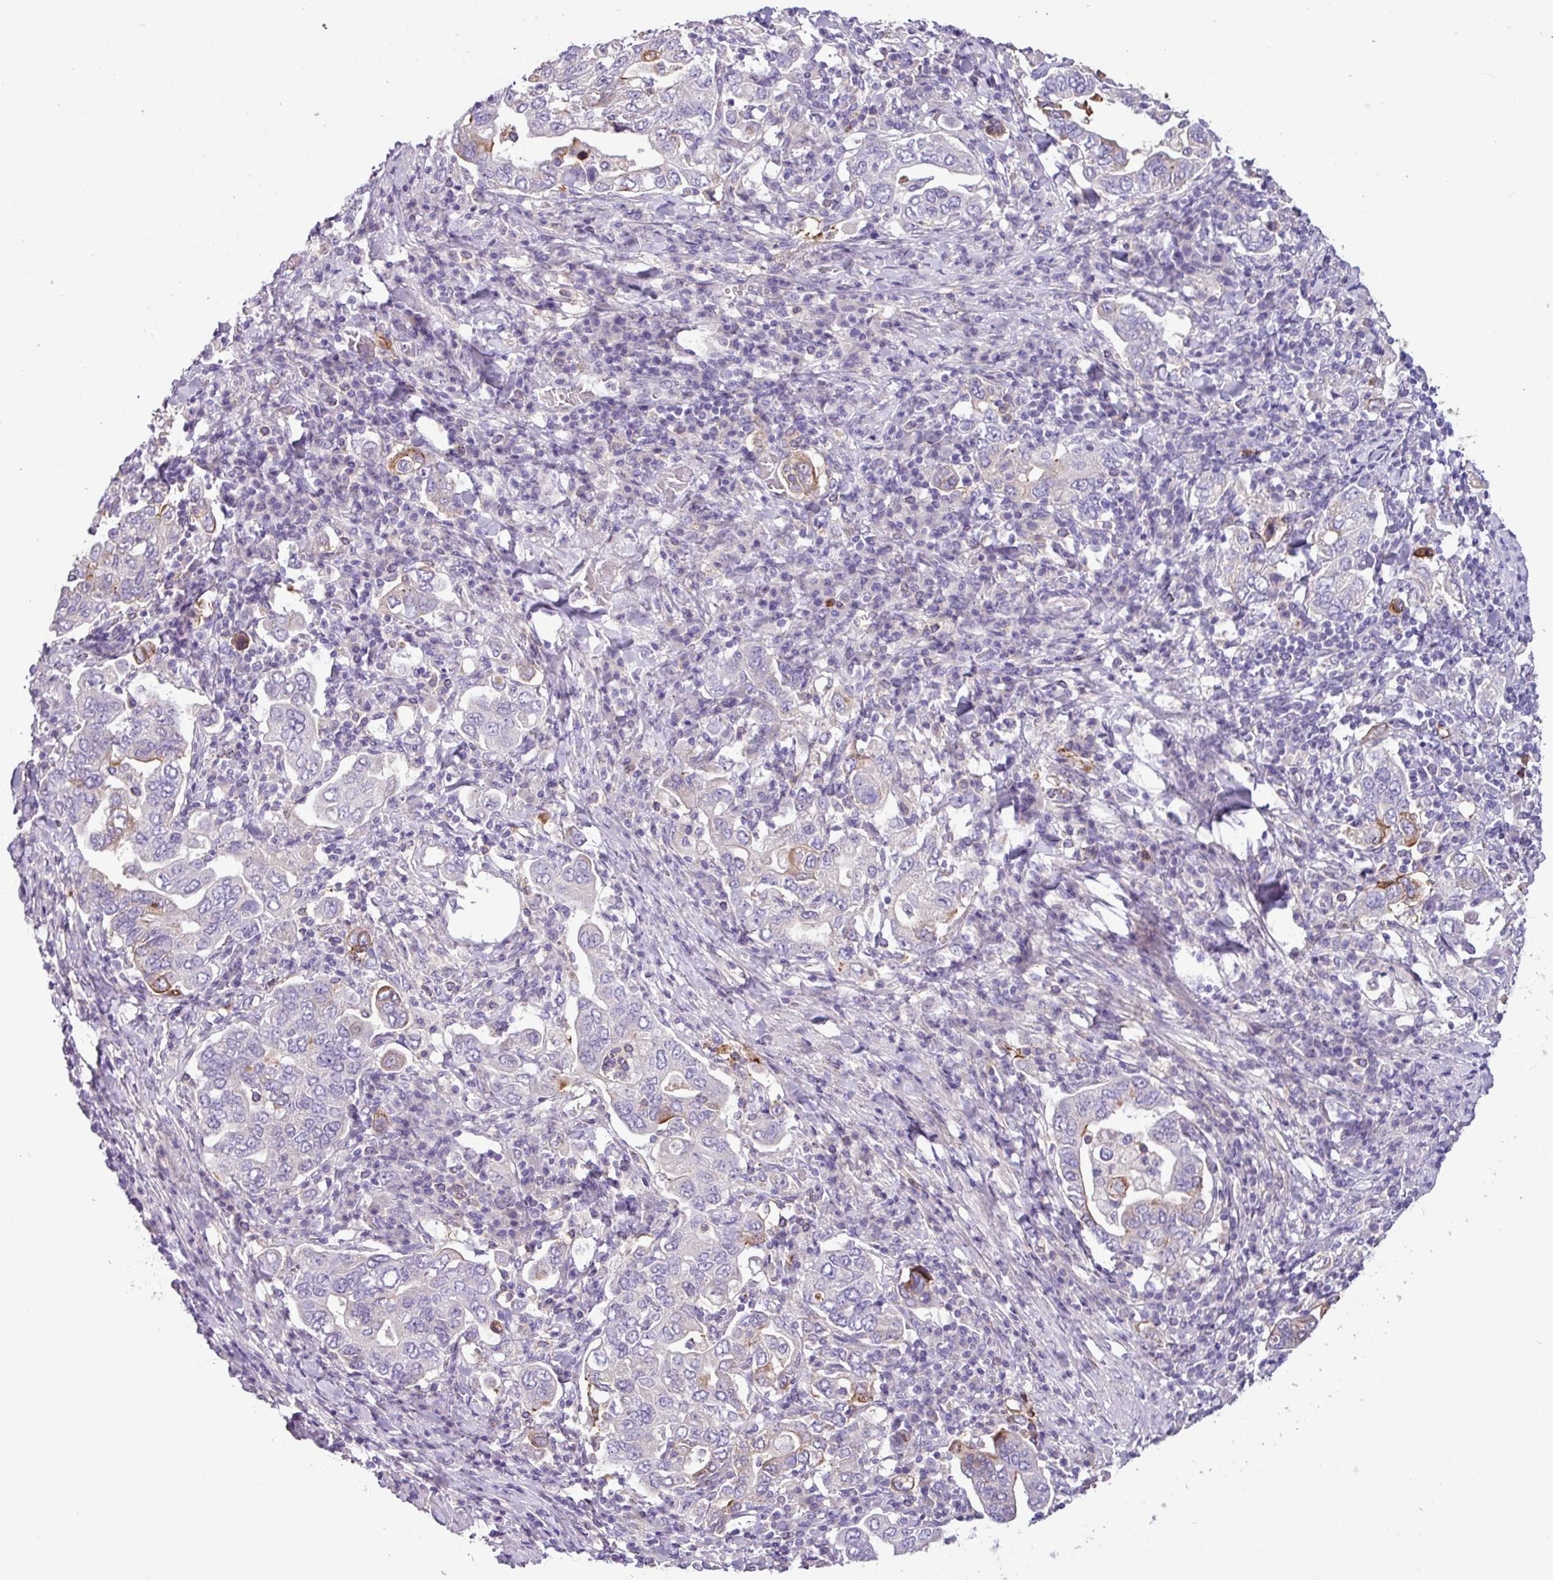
{"staining": {"intensity": "moderate", "quantity": "<25%", "location": "cytoplasmic/membranous"}, "tissue": "stomach cancer", "cell_type": "Tumor cells", "image_type": "cancer", "snomed": [{"axis": "morphology", "description": "Adenocarcinoma, NOS"}, {"axis": "topography", "description": "Stomach, upper"}, {"axis": "topography", "description": "Stomach"}], "caption": "Protein positivity by immunohistochemistry demonstrates moderate cytoplasmic/membranous staining in approximately <25% of tumor cells in stomach cancer (adenocarcinoma).", "gene": "PNLDC1", "patient": {"sex": "male", "age": 62}}